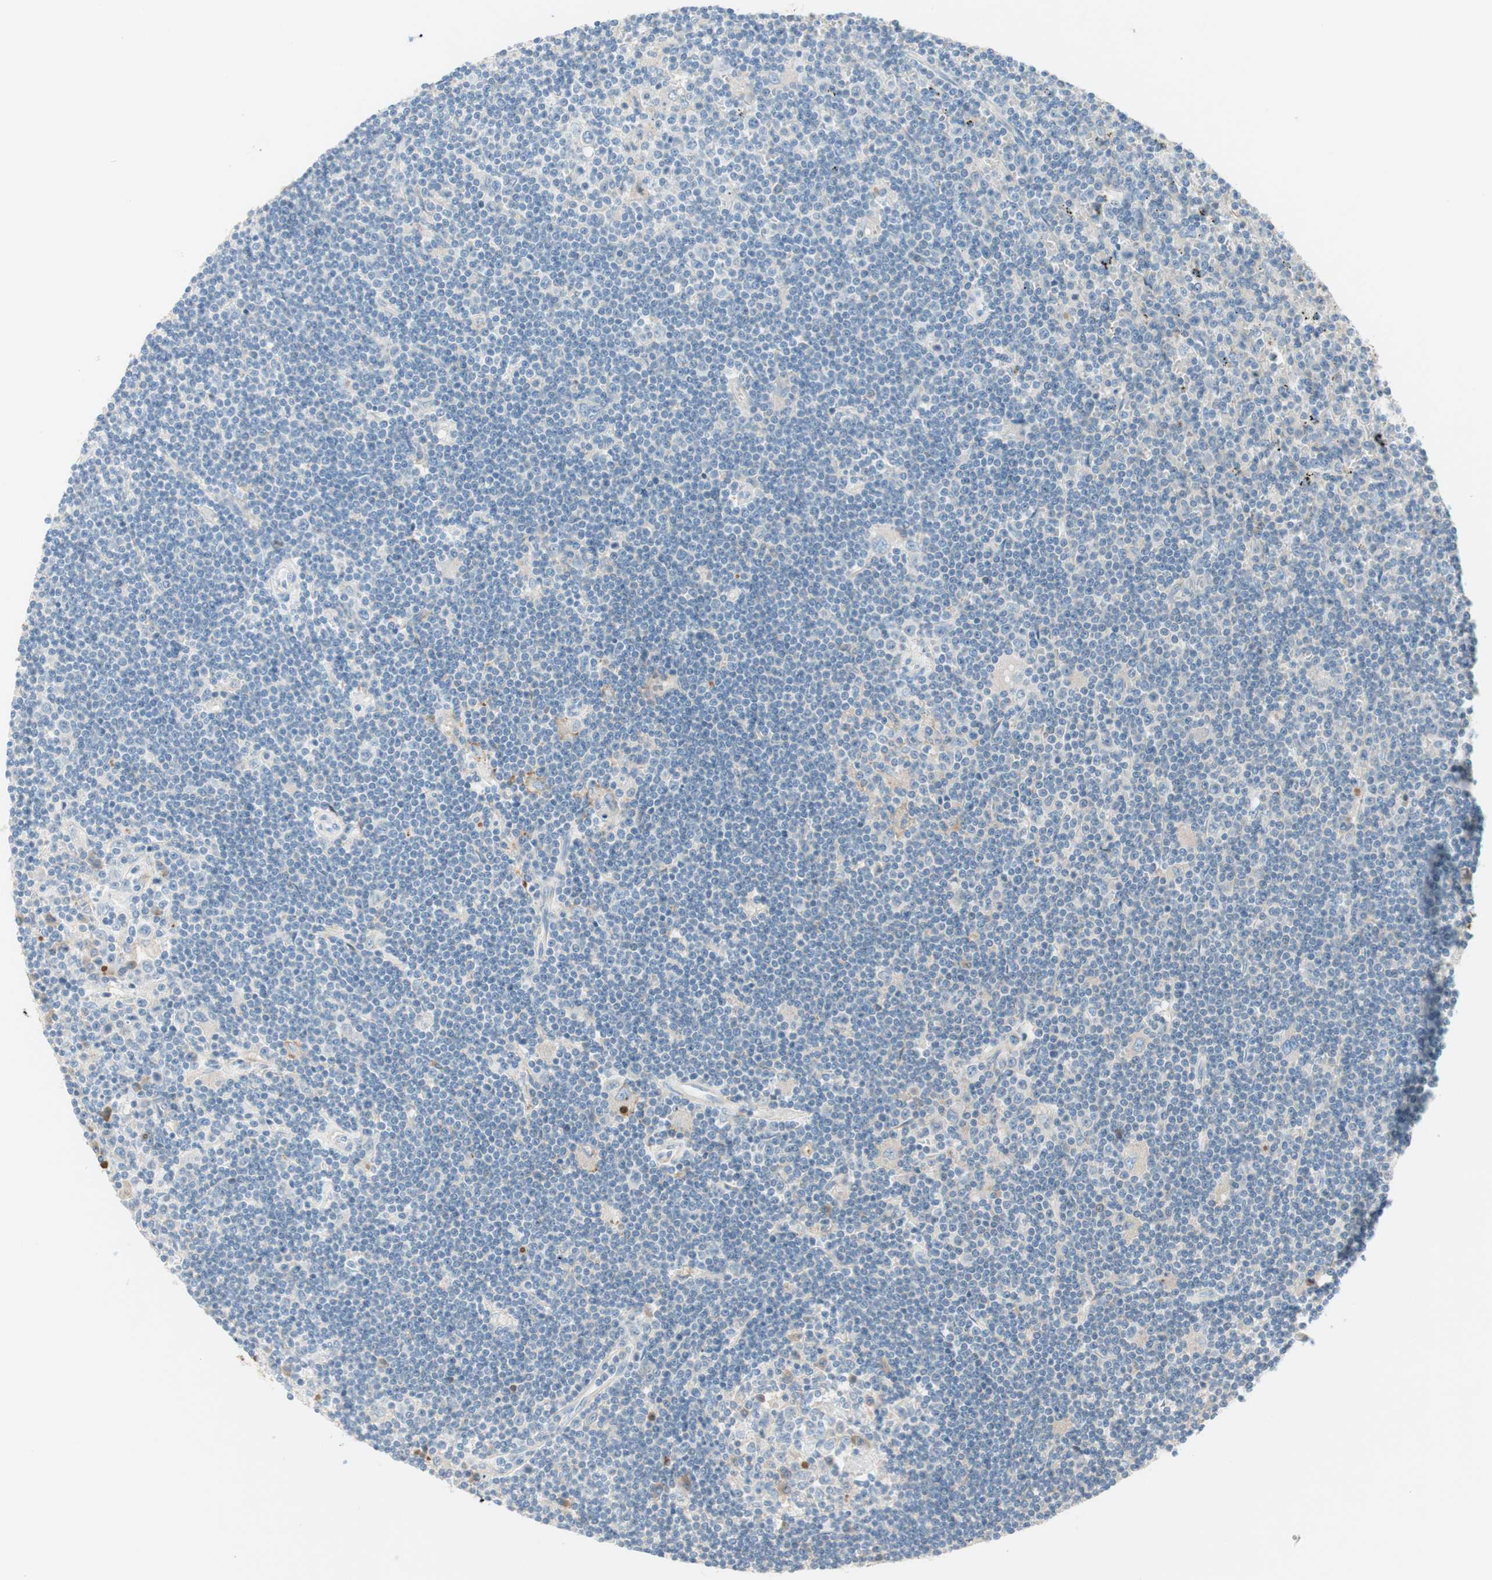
{"staining": {"intensity": "negative", "quantity": "none", "location": "none"}, "tissue": "lymphoma", "cell_type": "Tumor cells", "image_type": "cancer", "snomed": [{"axis": "morphology", "description": "Malignant lymphoma, non-Hodgkin's type, Low grade"}, {"axis": "topography", "description": "Spleen"}], "caption": "This is an IHC photomicrograph of human low-grade malignant lymphoma, non-Hodgkin's type. There is no positivity in tumor cells.", "gene": "KNG1", "patient": {"sex": "male", "age": 76}}